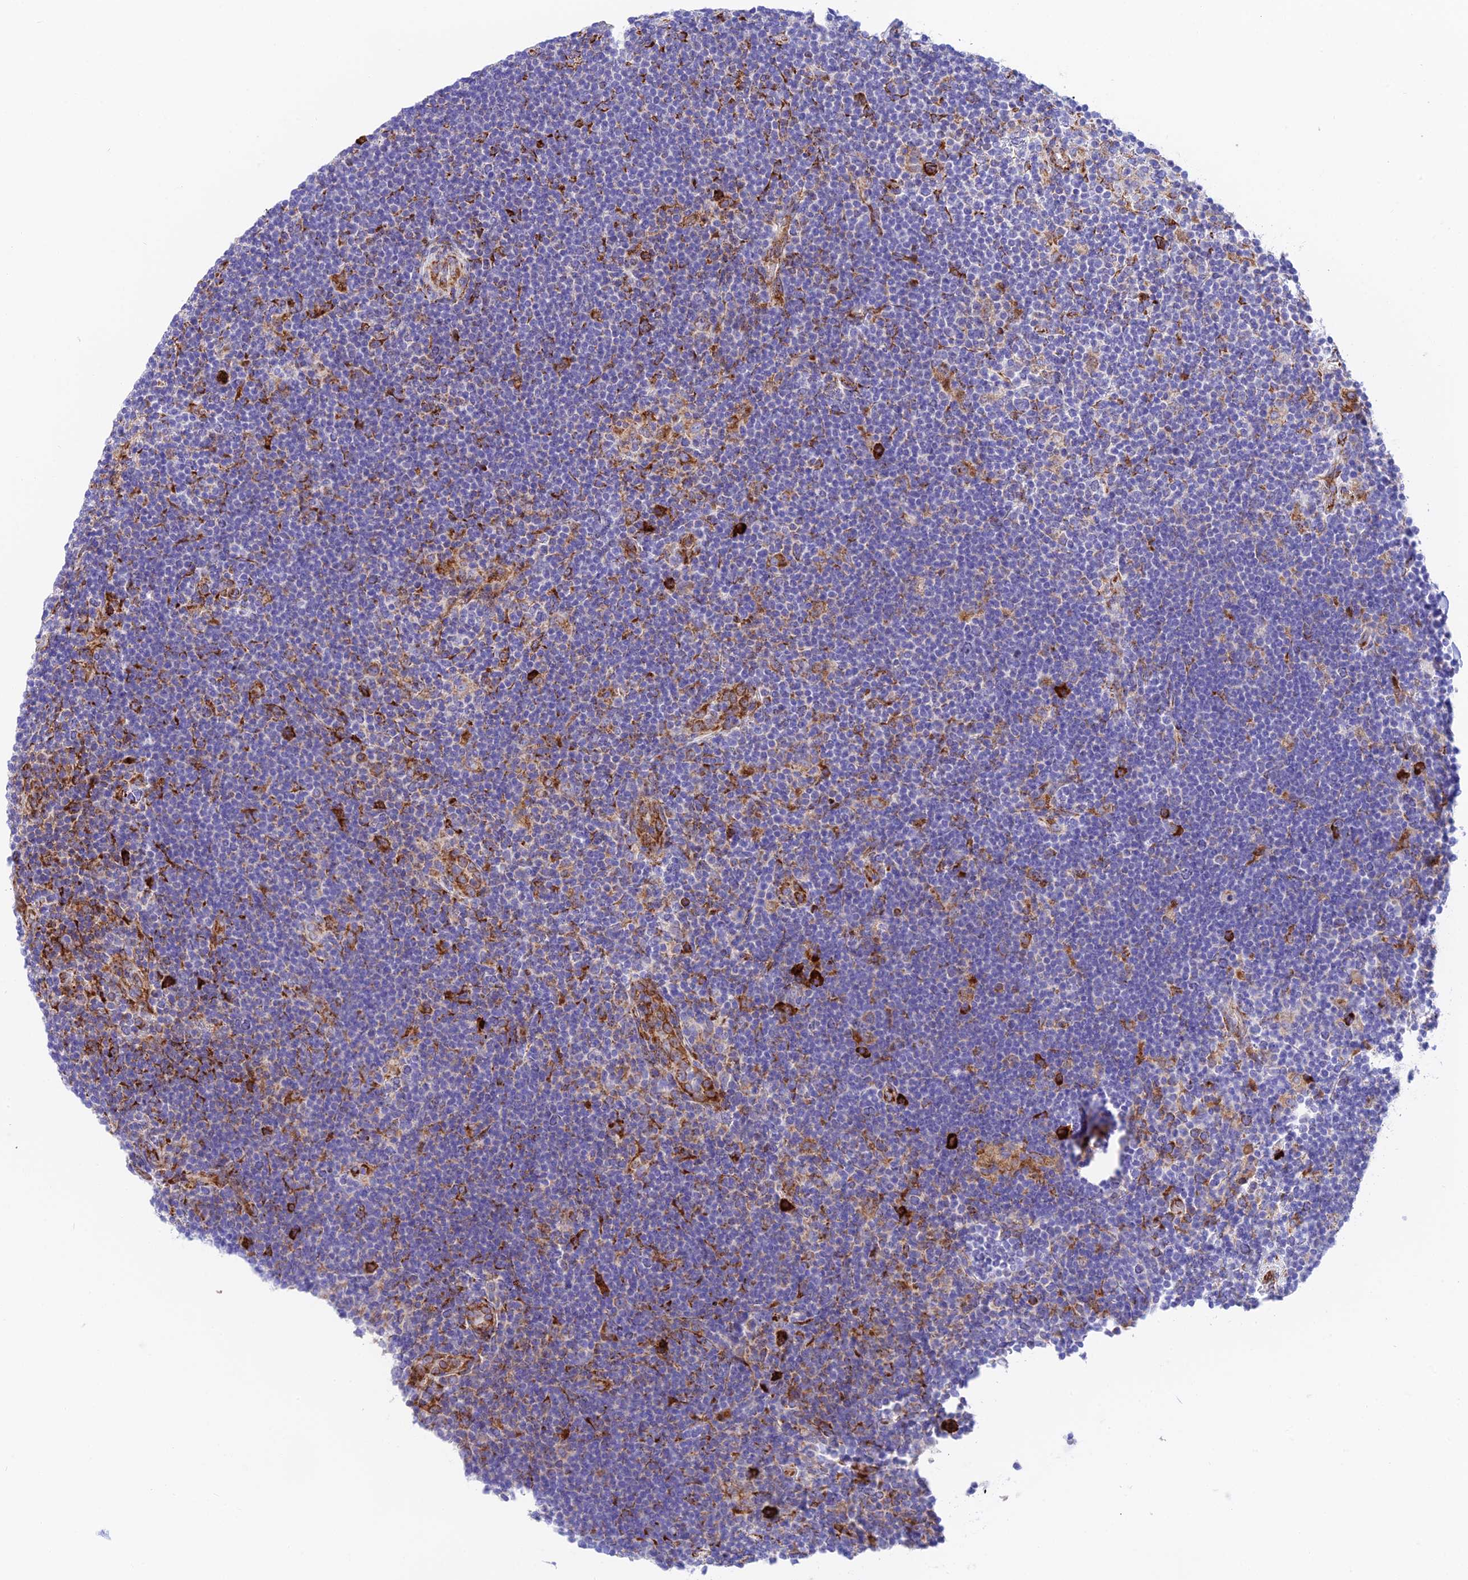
{"staining": {"intensity": "strong", "quantity": ">75%", "location": "cytoplasmic/membranous"}, "tissue": "lymphoma", "cell_type": "Tumor cells", "image_type": "cancer", "snomed": [{"axis": "morphology", "description": "Hodgkin's disease, NOS"}, {"axis": "topography", "description": "Lymph node"}], "caption": "Immunohistochemical staining of lymphoma reveals high levels of strong cytoplasmic/membranous positivity in about >75% of tumor cells.", "gene": "TUBGCP6", "patient": {"sex": "female", "age": 57}}